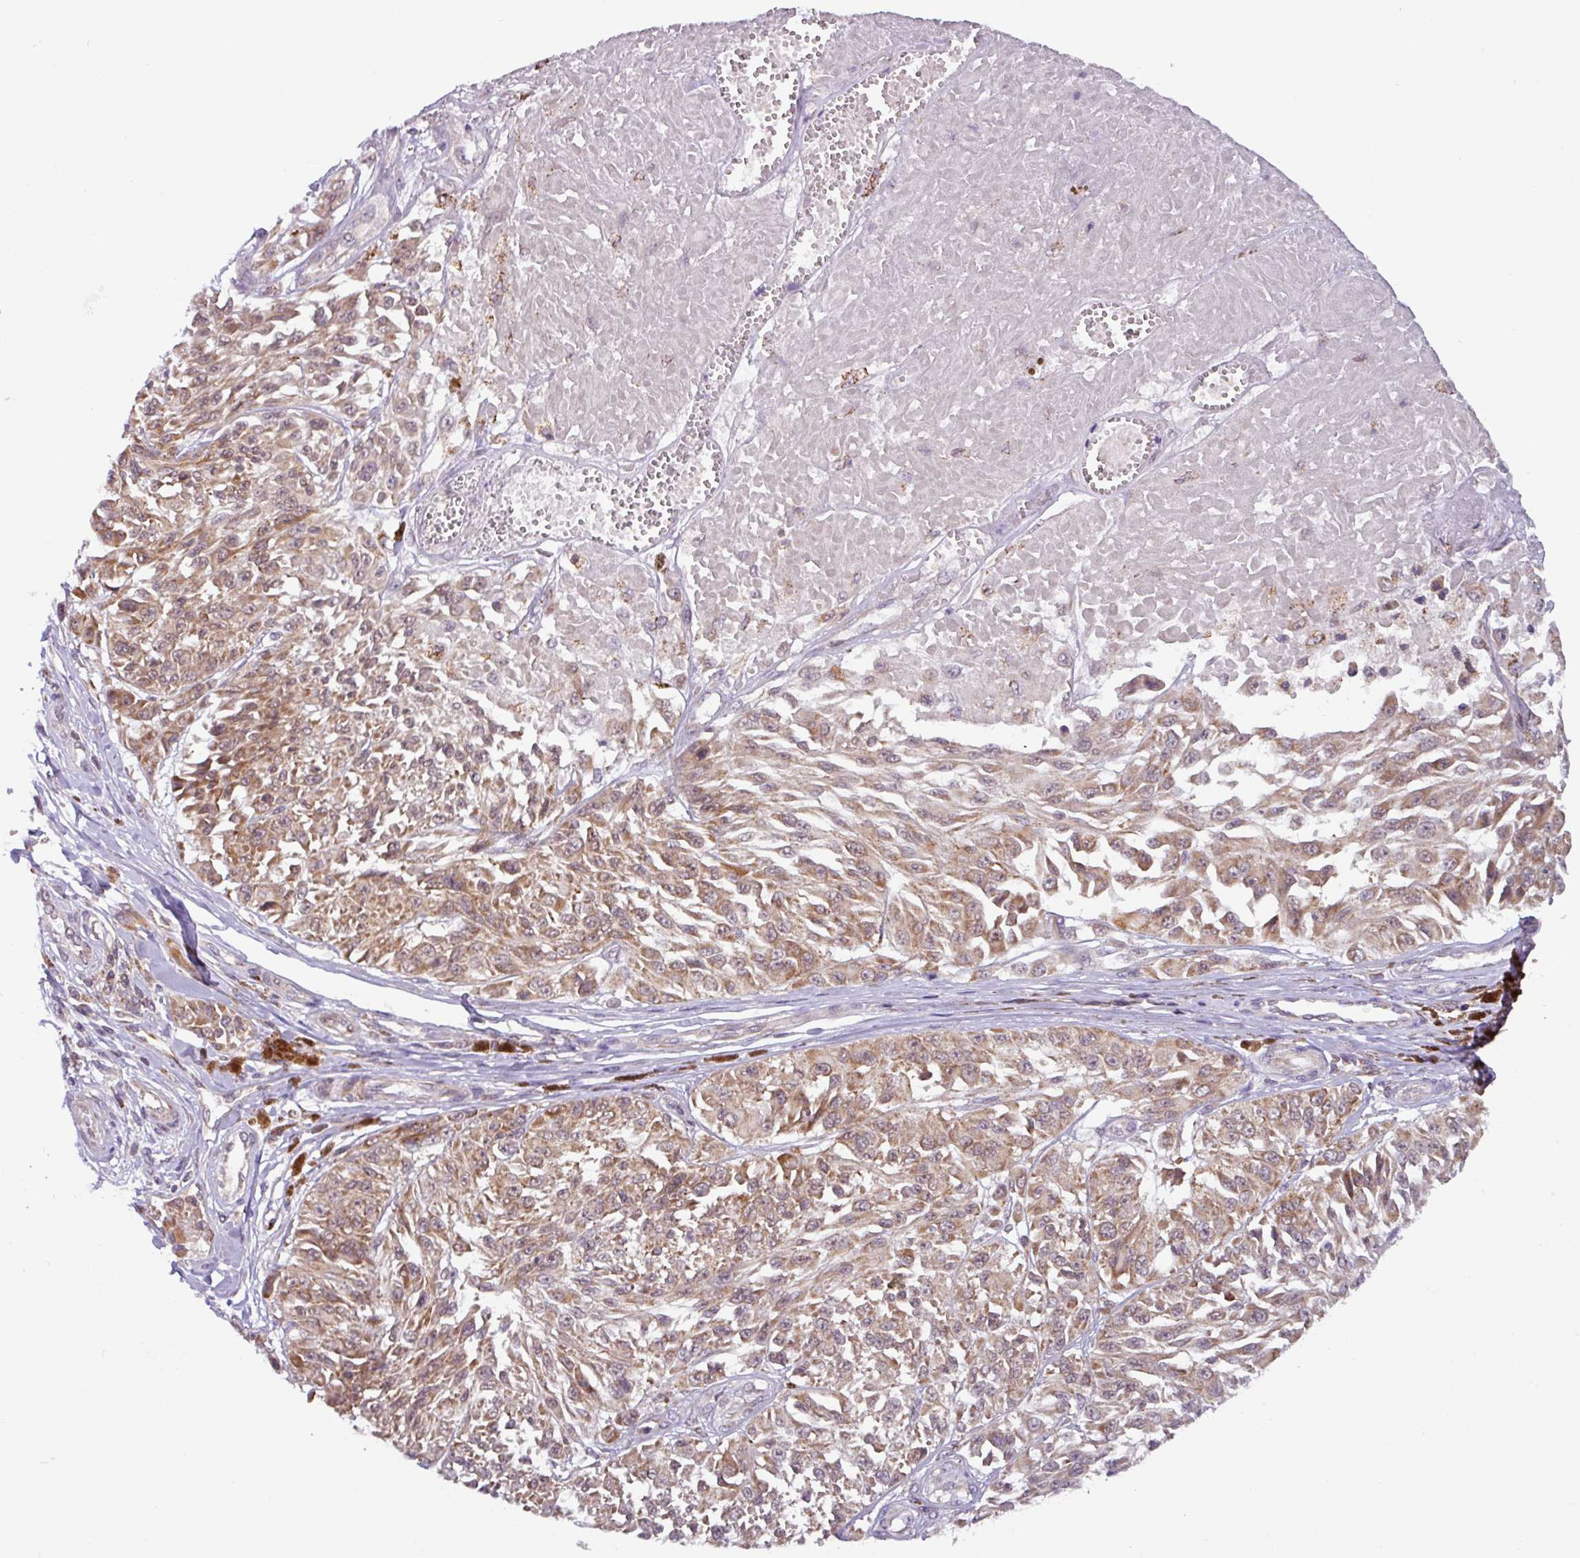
{"staining": {"intensity": "weak", "quantity": ">75%", "location": "cytoplasmic/membranous"}, "tissue": "melanoma", "cell_type": "Tumor cells", "image_type": "cancer", "snomed": [{"axis": "morphology", "description": "Malignant melanoma, NOS"}, {"axis": "topography", "description": "Skin"}], "caption": "A brown stain labels weak cytoplasmic/membranous expression of a protein in malignant melanoma tumor cells. (Stains: DAB in brown, nuclei in blue, Microscopy: brightfield microscopy at high magnification).", "gene": "AKIRIN1", "patient": {"sex": "male", "age": 94}}